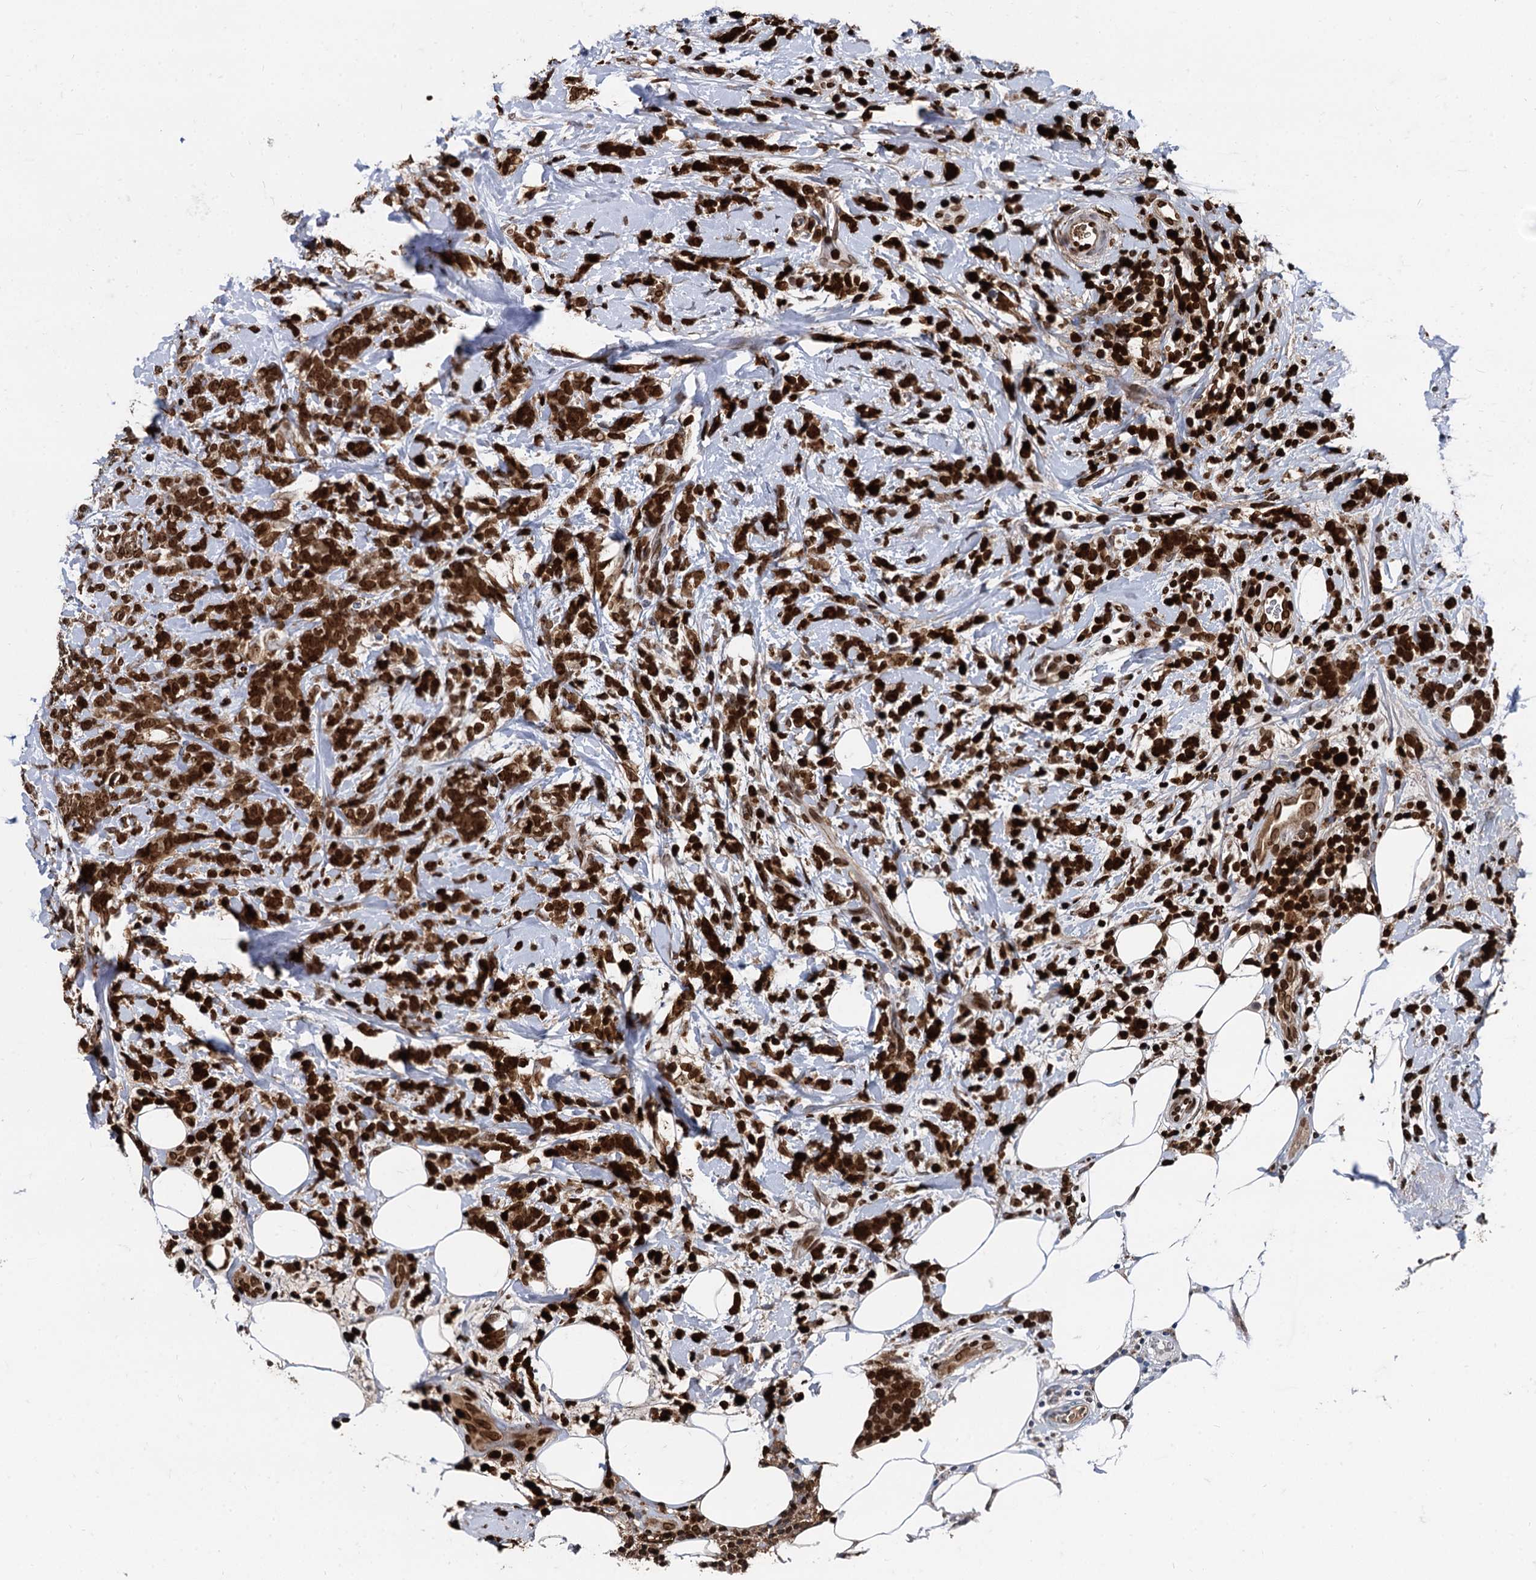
{"staining": {"intensity": "strong", "quantity": ">75%", "location": "cytoplasmic/membranous,nuclear"}, "tissue": "breast cancer", "cell_type": "Tumor cells", "image_type": "cancer", "snomed": [{"axis": "morphology", "description": "Lobular carcinoma"}, {"axis": "topography", "description": "Breast"}], "caption": "Immunohistochemical staining of breast cancer displays high levels of strong cytoplasmic/membranous and nuclear expression in about >75% of tumor cells. (DAB (3,3'-diaminobenzidine) = brown stain, brightfield microscopy at high magnification).", "gene": "APOD", "patient": {"sex": "female", "age": 58}}